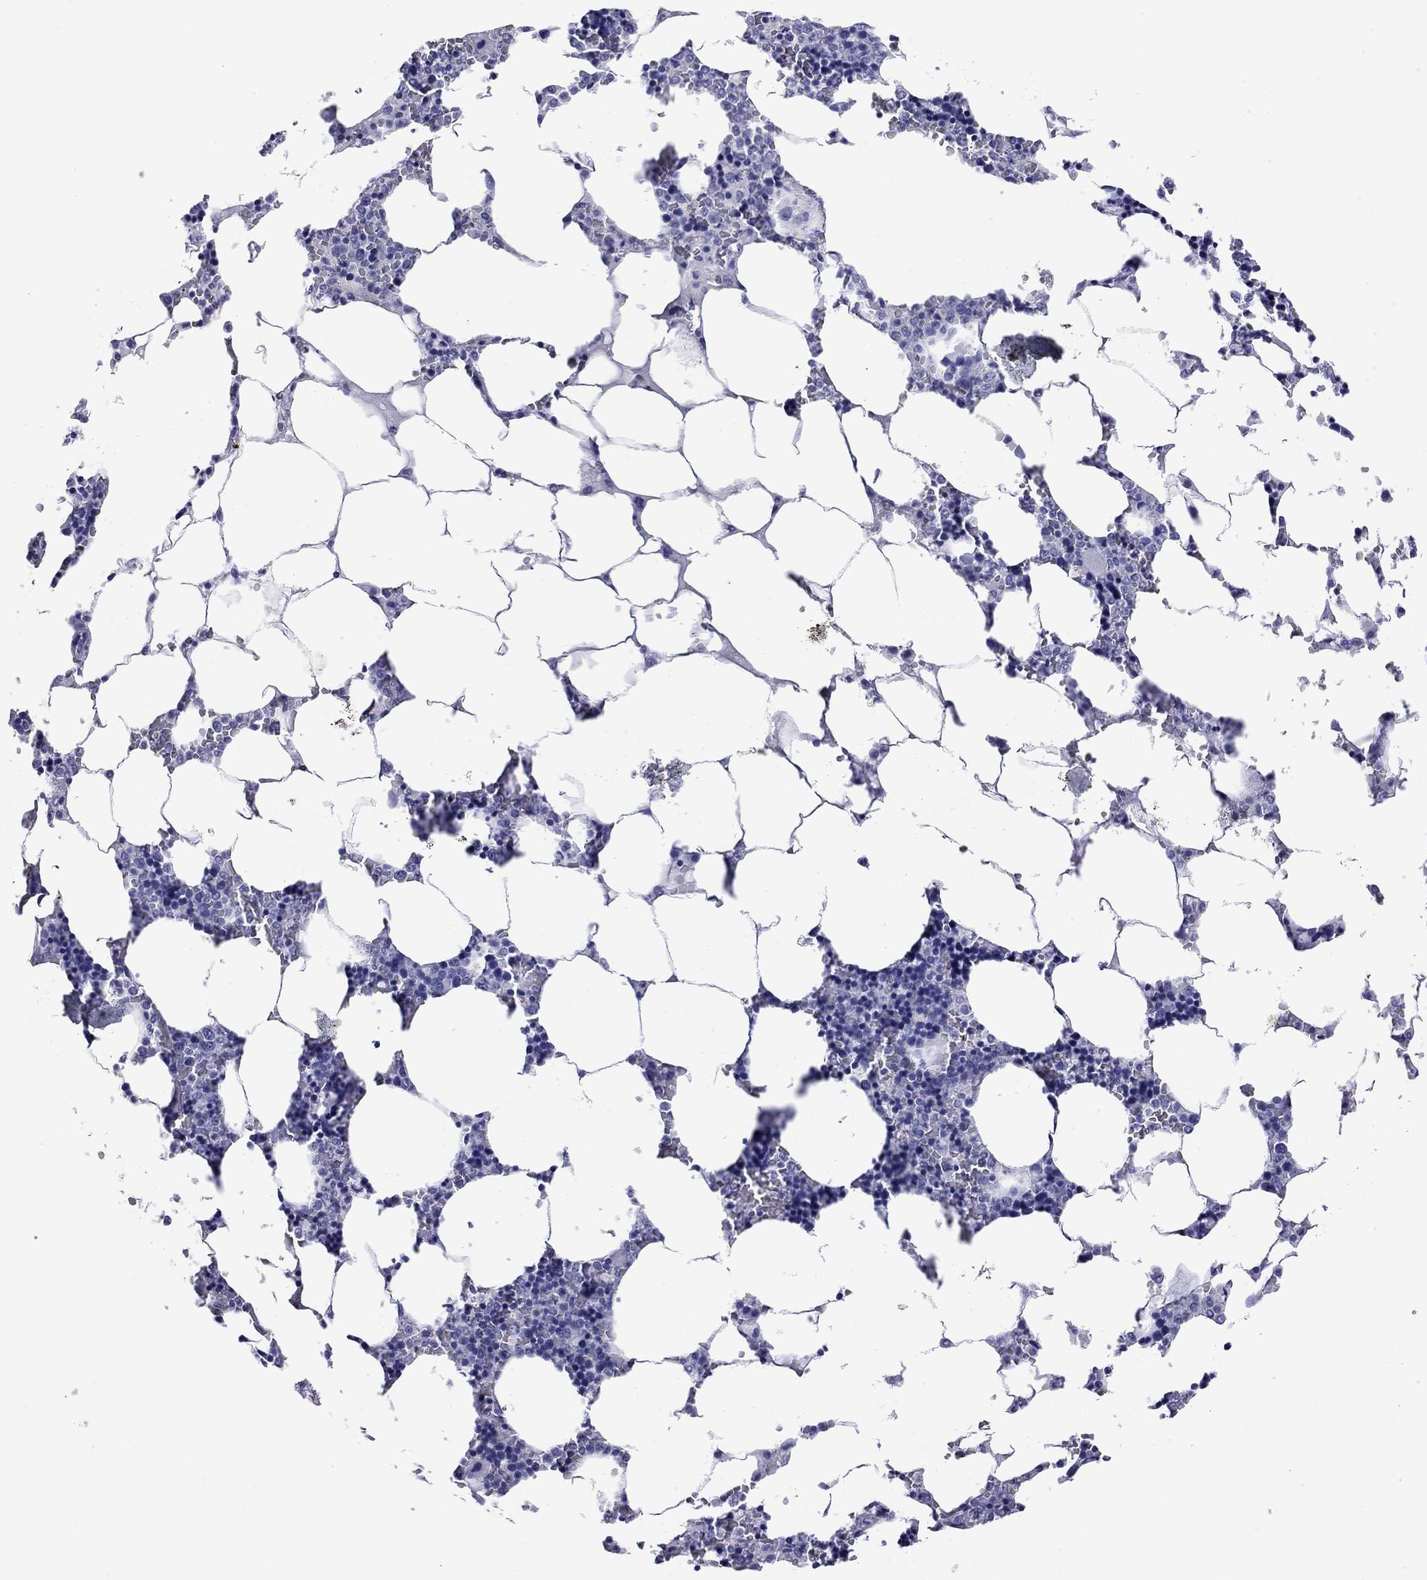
{"staining": {"intensity": "negative", "quantity": "none", "location": "none"}, "tissue": "bone marrow", "cell_type": "Hematopoietic cells", "image_type": "normal", "snomed": [{"axis": "morphology", "description": "Normal tissue, NOS"}, {"axis": "topography", "description": "Bone marrow"}], "caption": "DAB (3,3'-diaminobenzidine) immunohistochemical staining of benign bone marrow displays no significant positivity in hematopoietic cells.", "gene": "KIAA2012", "patient": {"sex": "male", "age": 63}}